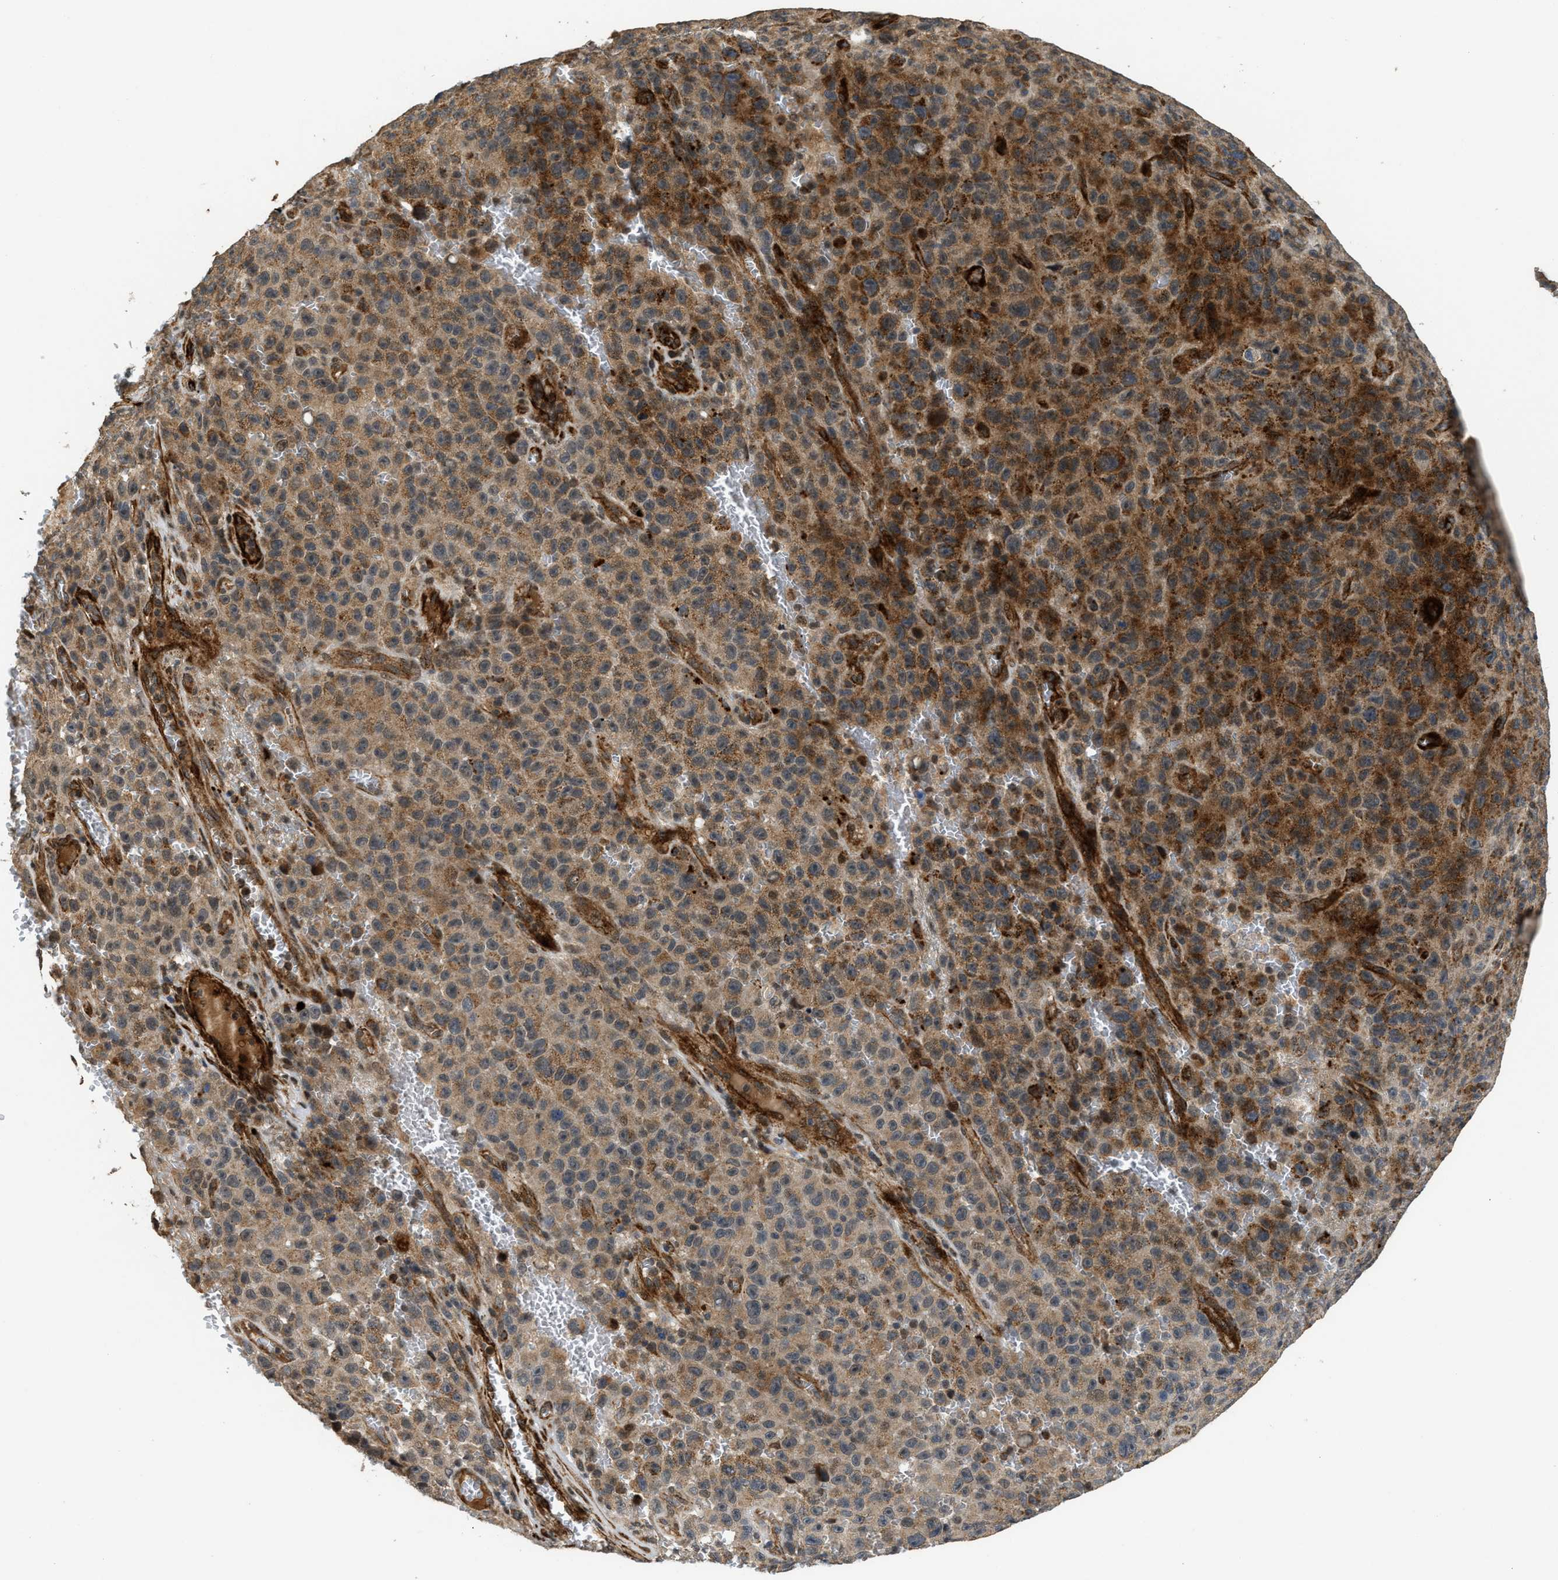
{"staining": {"intensity": "strong", "quantity": ">75%", "location": "cytoplasmic/membranous"}, "tissue": "melanoma", "cell_type": "Tumor cells", "image_type": "cancer", "snomed": [{"axis": "morphology", "description": "Malignant melanoma, NOS"}, {"axis": "topography", "description": "Skin"}], "caption": "Protein expression by immunohistochemistry displays strong cytoplasmic/membranous staining in approximately >75% of tumor cells in malignant melanoma.", "gene": "DPF2", "patient": {"sex": "female", "age": 82}}